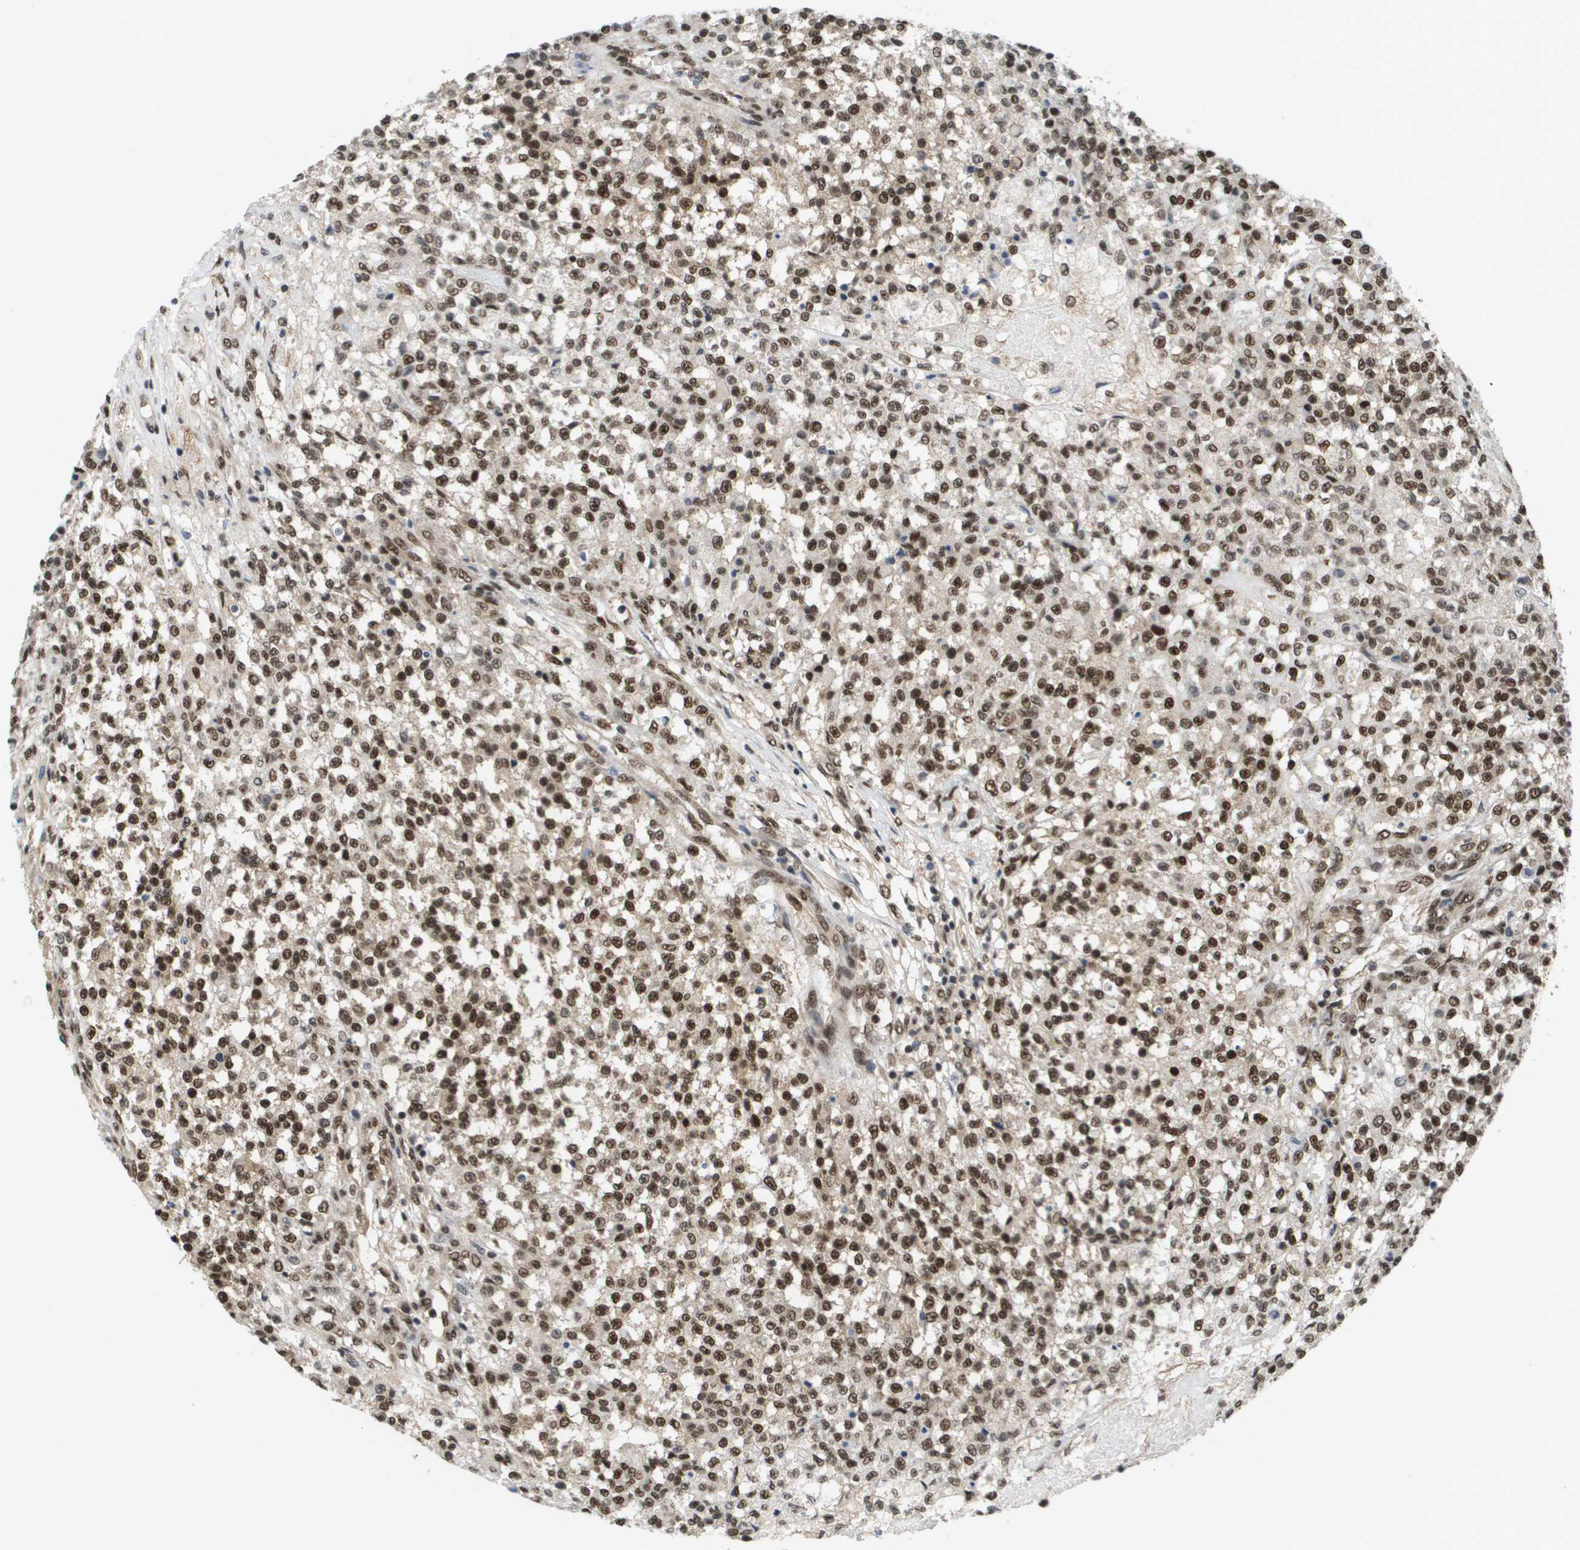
{"staining": {"intensity": "moderate", "quantity": ">75%", "location": "nuclear"}, "tissue": "testis cancer", "cell_type": "Tumor cells", "image_type": "cancer", "snomed": [{"axis": "morphology", "description": "Seminoma, NOS"}, {"axis": "topography", "description": "Testis"}], "caption": "Brown immunohistochemical staining in testis cancer exhibits moderate nuclear expression in about >75% of tumor cells.", "gene": "PRCC", "patient": {"sex": "male", "age": 59}}